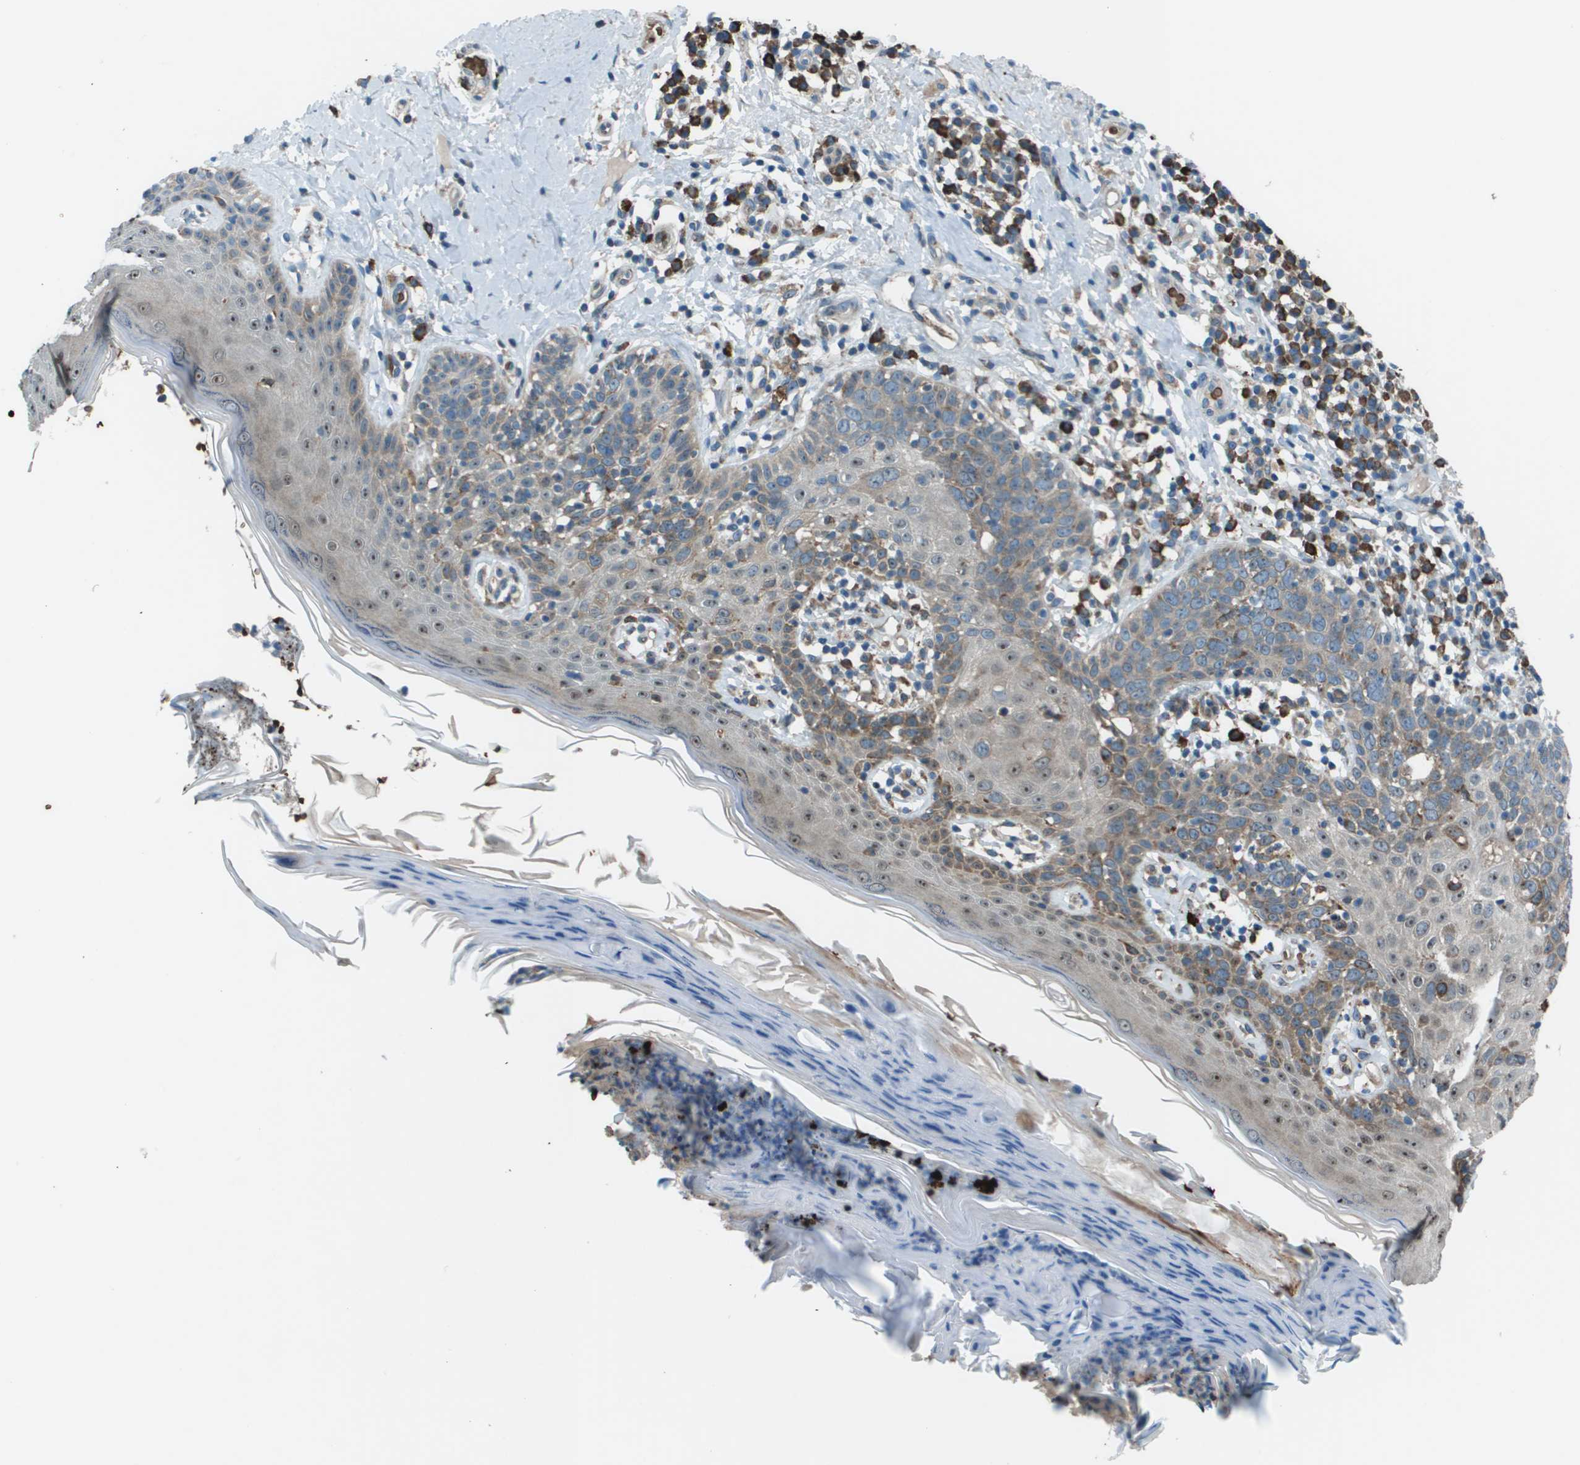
{"staining": {"intensity": "moderate", "quantity": "<25%", "location": "cytoplasmic/membranous,nuclear"}, "tissue": "skin cancer", "cell_type": "Tumor cells", "image_type": "cancer", "snomed": [{"axis": "morphology", "description": "Squamous cell carcinoma in situ, NOS"}, {"axis": "morphology", "description": "Squamous cell carcinoma, NOS"}, {"axis": "topography", "description": "Skin"}], "caption": "Protein staining of skin cancer (squamous cell carcinoma in situ) tissue shows moderate cytoplasmic/membranous and nuclear staining in approximately <25% of tumor cells. (brown staining indicates protein expression, while blue staining denotes nuclei).", "gene": "UTS2", "patient": {"sex": "male", "age": 93}}